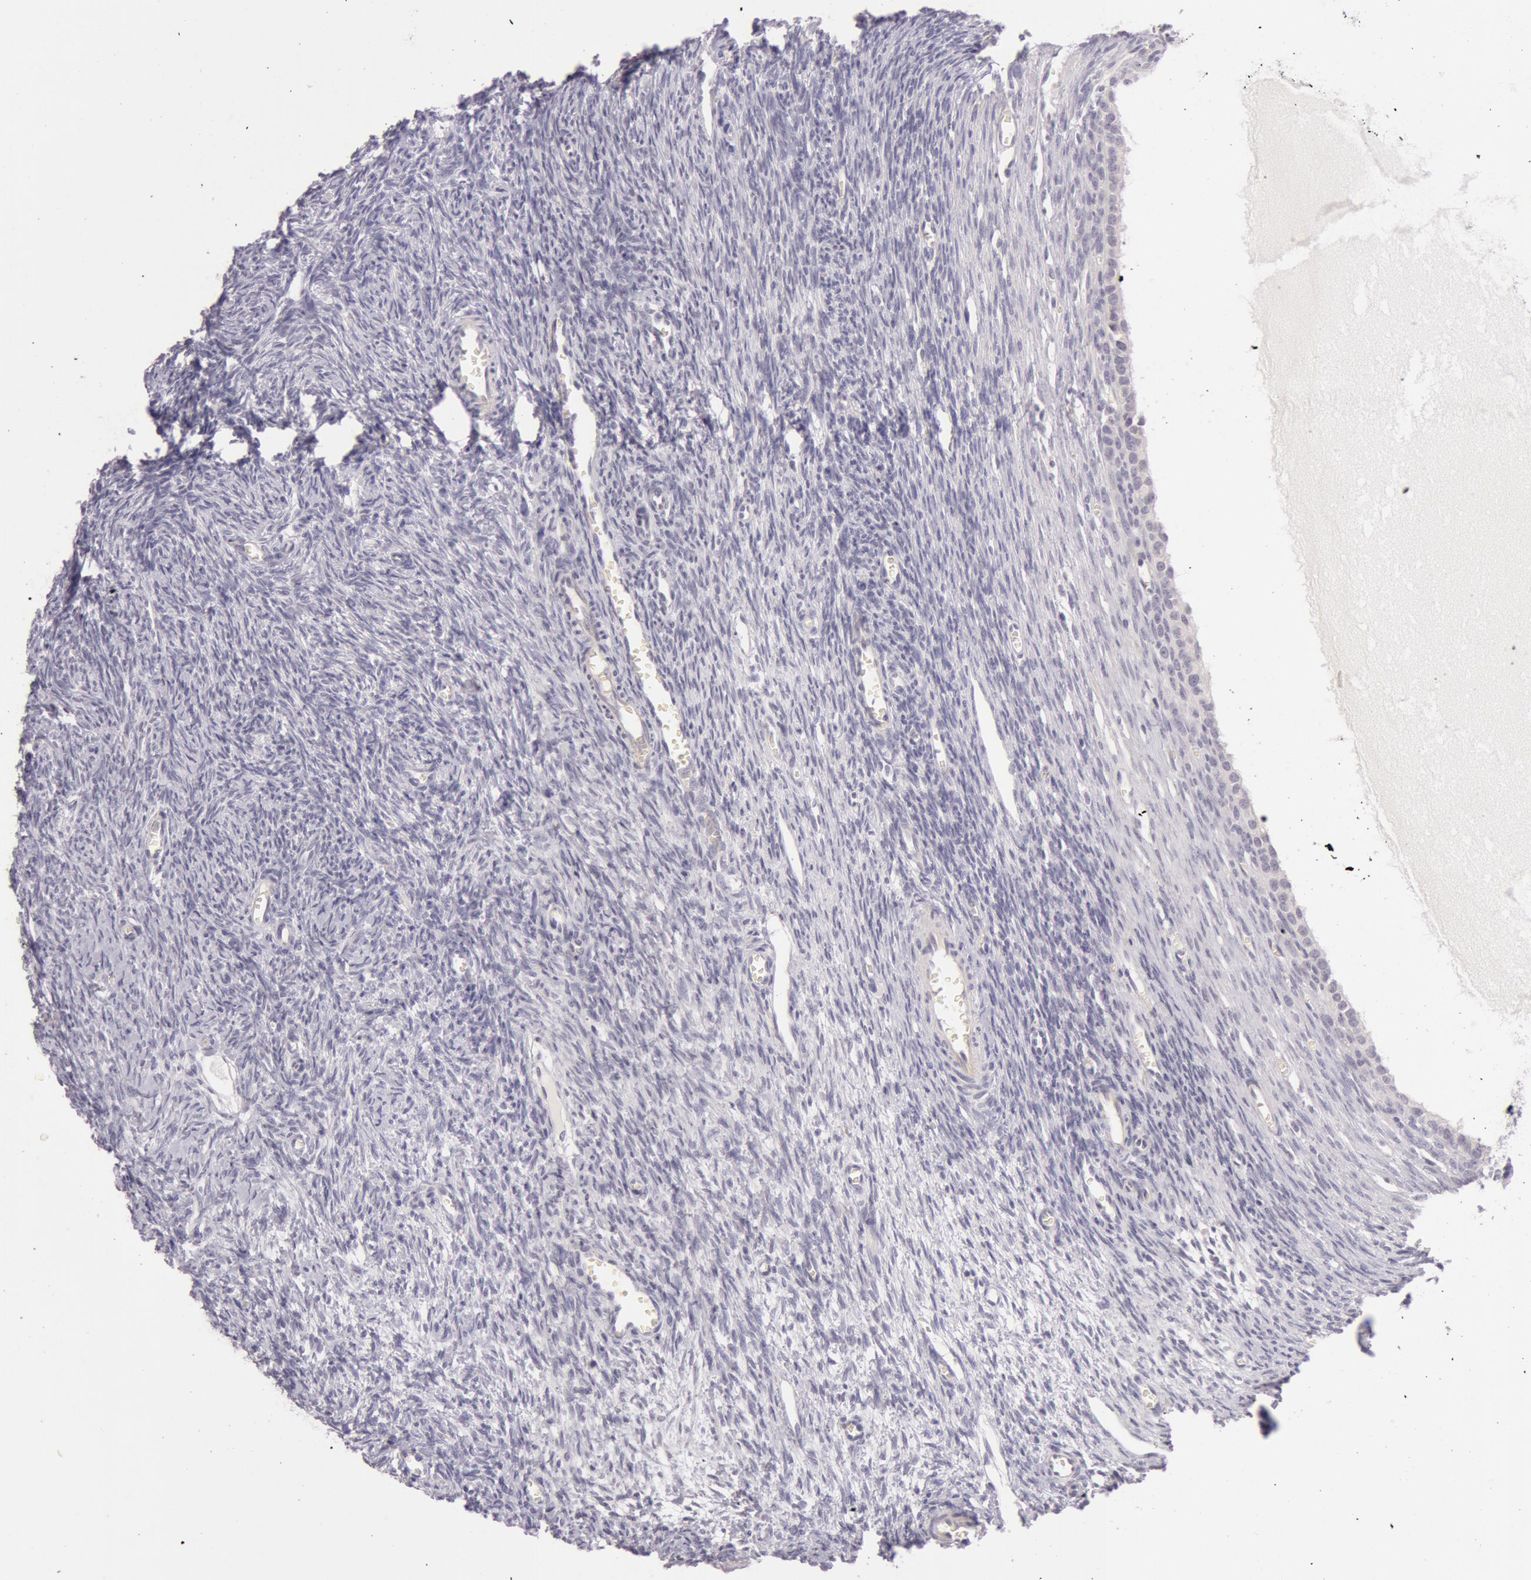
{"staining": {"intensity": "negative", "quantity": "none", "location": "none"}, "tissue": "ovary", "cell_type": "Follicle cells", "image_type": "normal", "snomed": [{"axis": "morphology", "description": "Normal tissue, NOS"}, {"axis": "topography", "description": "Ovary"}], "caption": "A high-resolution photomicrograph shows IHC staining of unremarkable ovary, which reveals no significant expression in follicle cells. (DAB IHC, high magnification).", "gene": "RBMY1A1", "patient": {"sex": "female", "age": 27}}